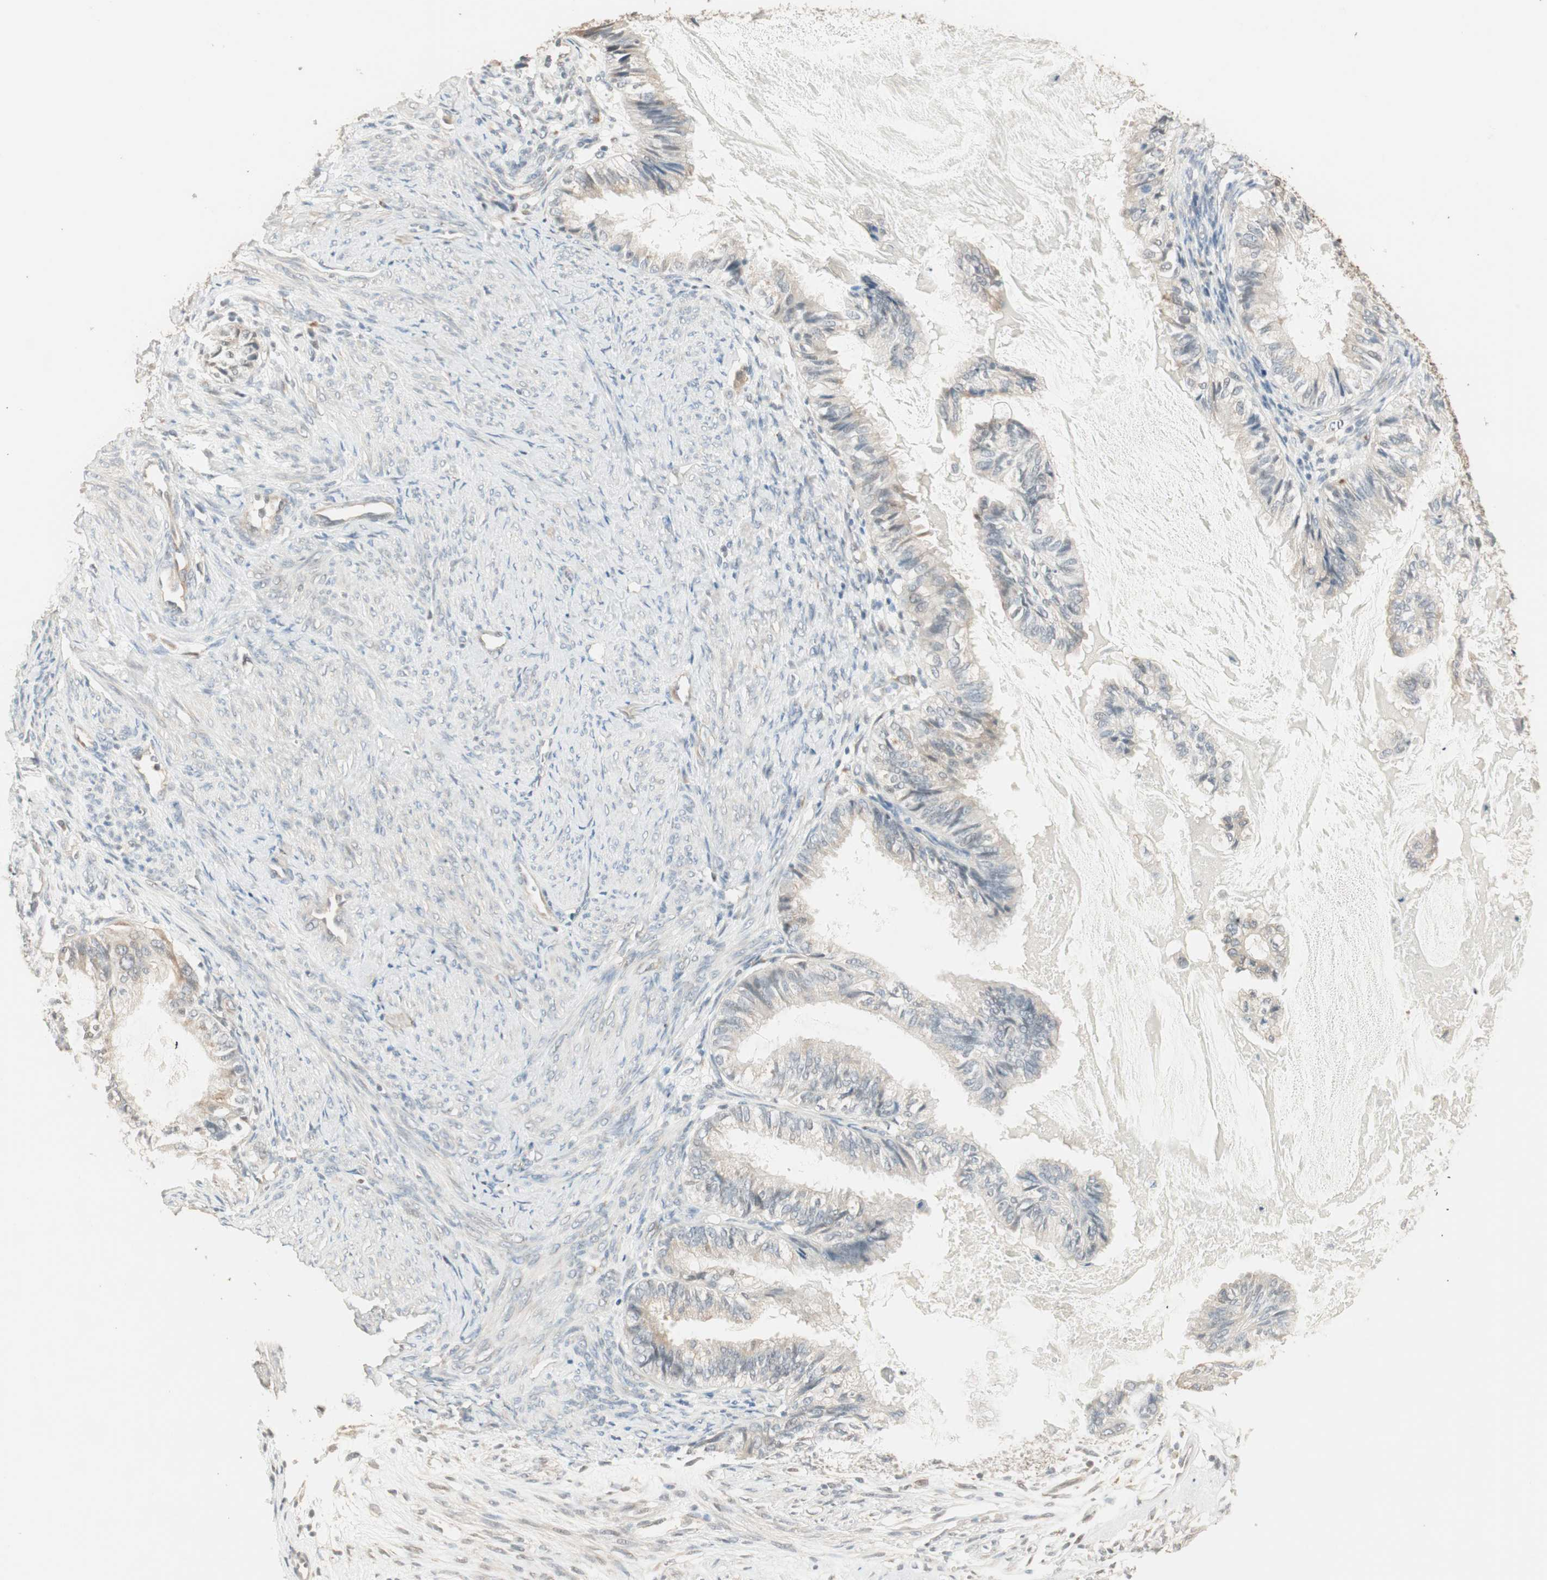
{"staining": {"intensity": "weak", "quantity": "25%-75%", "location": "cytoplasmic/membranous"}, "tissue": "cervical cancer", "cell_type": "Tumor cells", "image_type": "cancer", "snomed": [{"axis": "morphology", "description": "Normal tissue, NOS"}, {"axis": "morphology", "description": "Adenocarcinoma, NOS"}, {"axis": "topography", "description": "Cervix"}, {"axis": "topography", "description": "Endometrium"}], "caption": "High-magnification brightfield microscopy of cervical cancer (adenocarcinoma) stained with DAB (3,3'-diaminobenzidine) (brown) and counterstained with hematoxylin (blue). tumor cells exhibit weak cytoplasmic/membranous staining is identified in about25%-75% of cells.", "gene": "TASOR", "patient": {"sex": "female", "age": 86}}